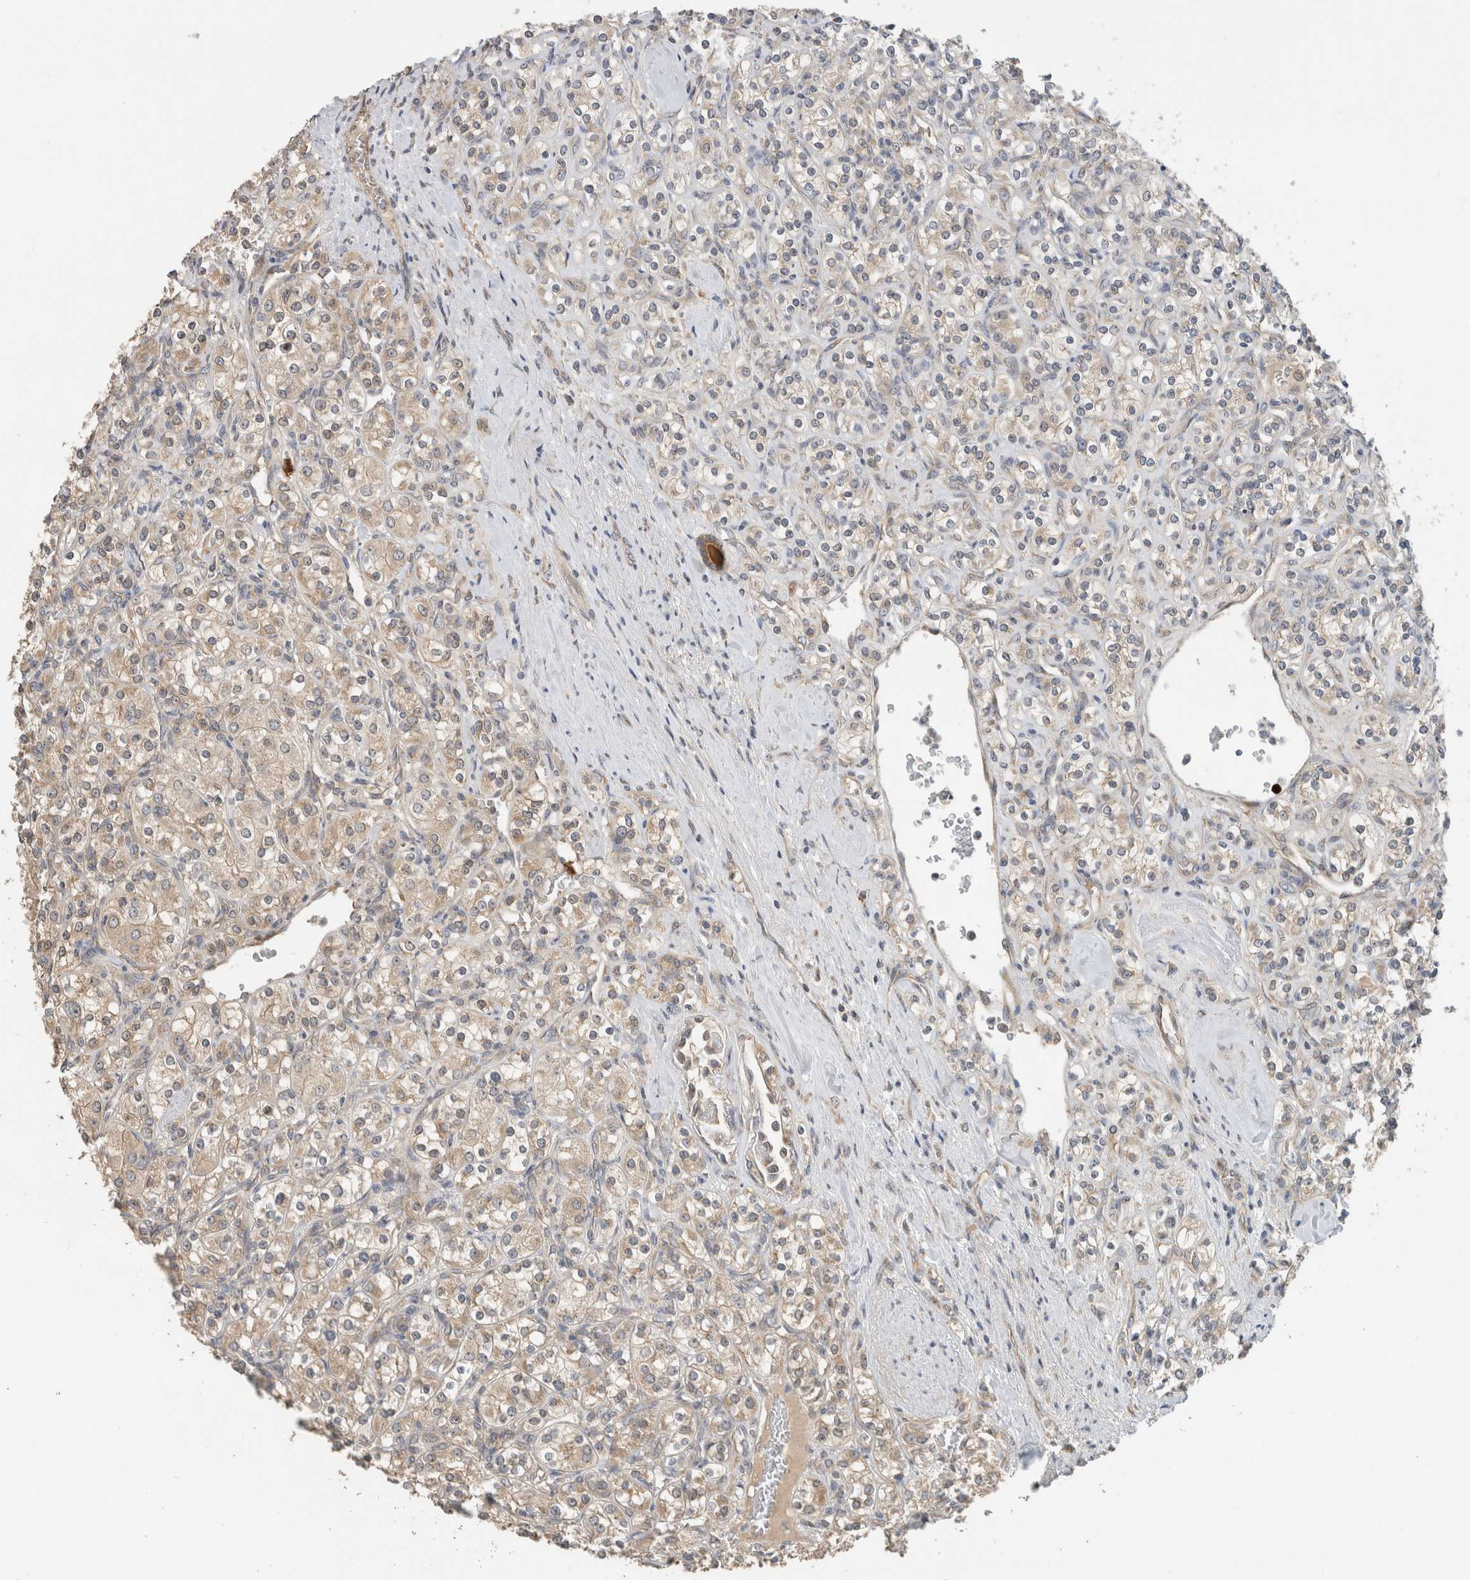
{"staining": {"intensity": "weak", "quantity": "25%-75%", "location": "cytoplasmic/membranous"}, "tissue": "renal cancer", "cell_type": "Tumor cells", "image_type": "cancer", "snomed": [{"axis": "morphology", "description": "Adenocarcinoma, NOS"}, {"axis": "topography", "description": "Kidney"}], "caption": "A micrograph showing weak cytoplasmic/membranous positivity in approximately 25%-75% of tumor cells in renal cancer (adenocarcinoma), as visualized by brown immunohistochemical staining.", "gene": "PUM1", "patient": {"sex": "male", "age": 77}}